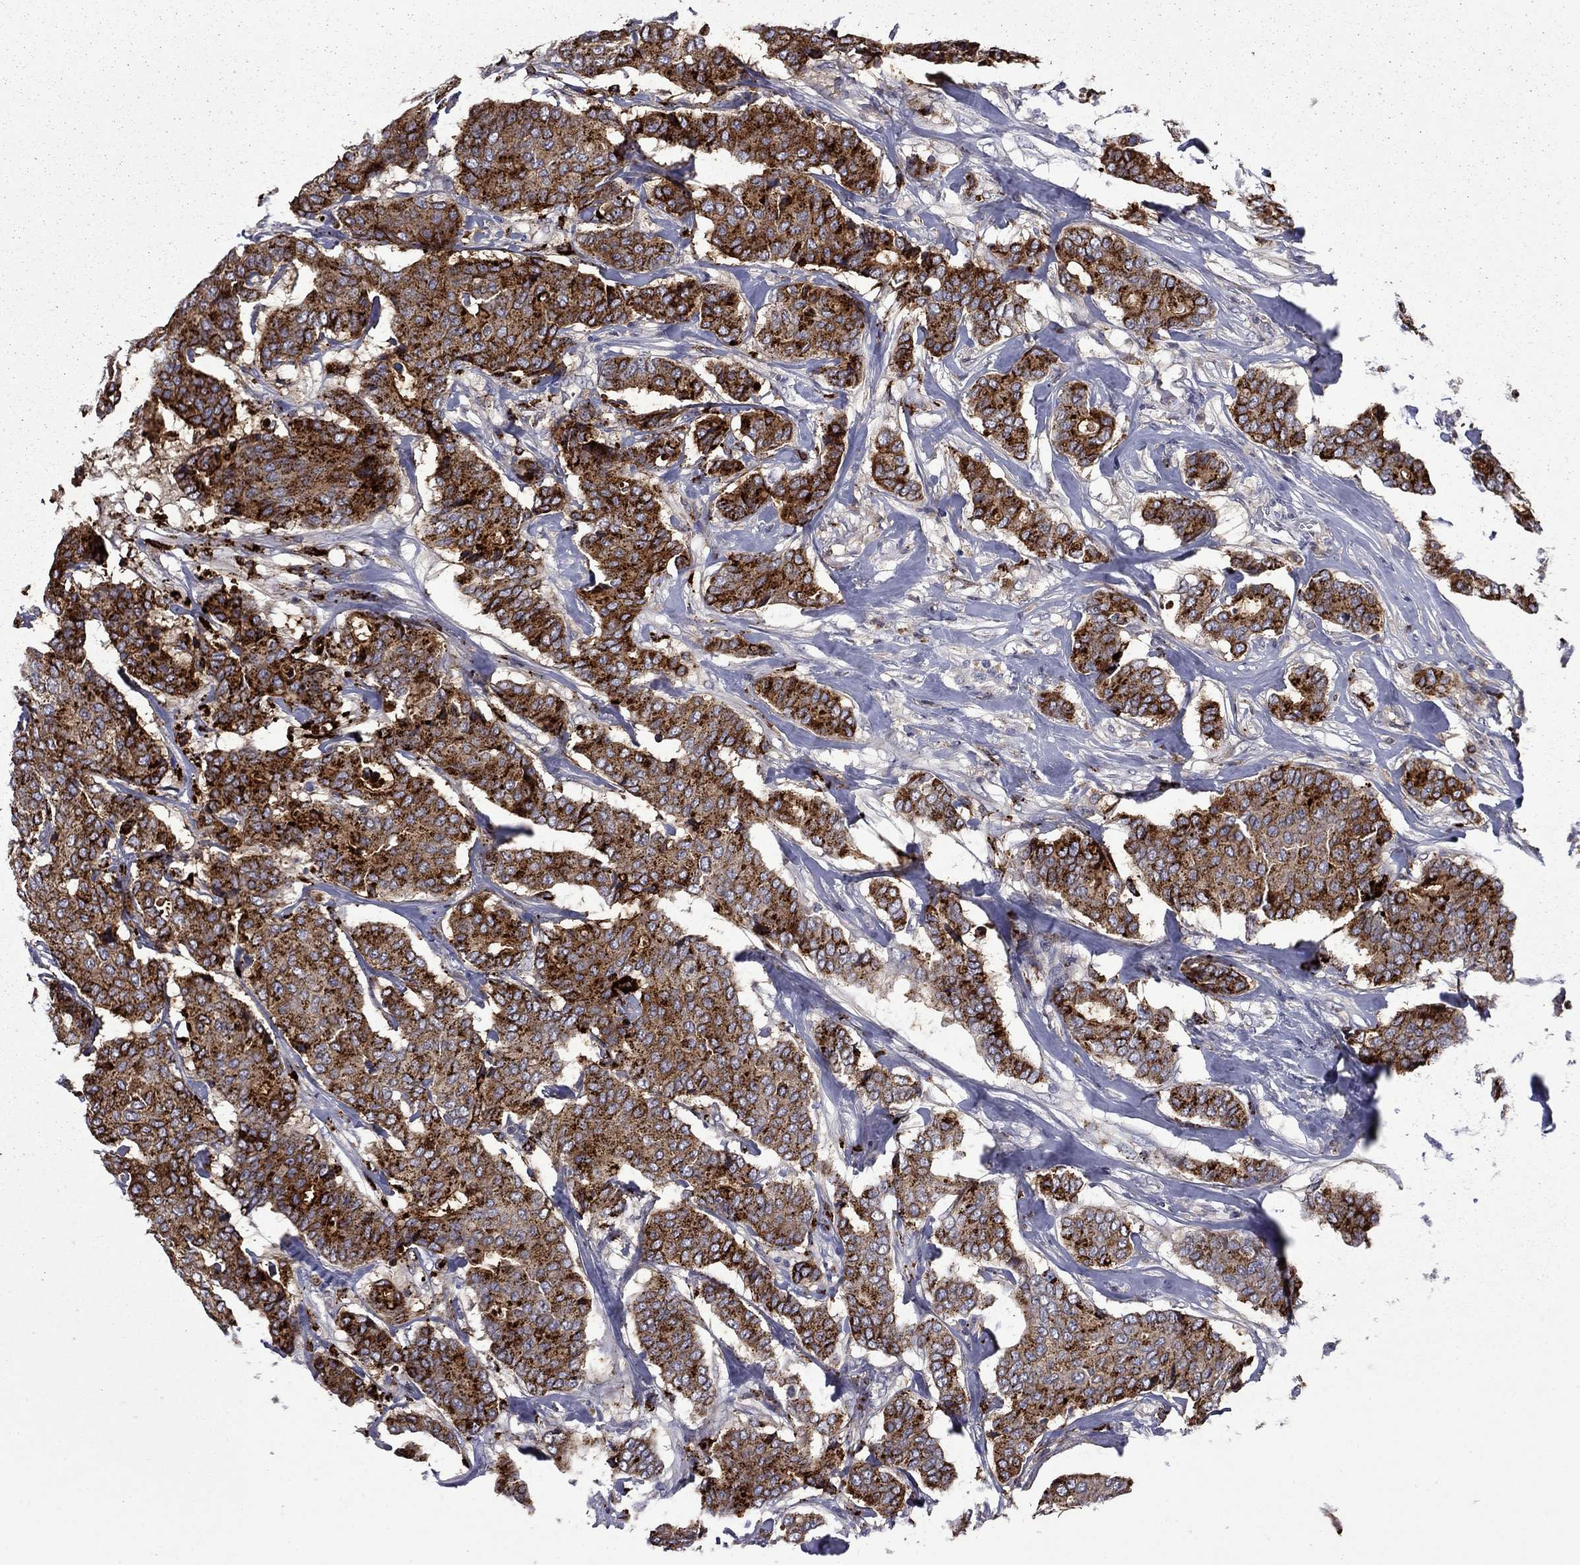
{"staining": {"intensity": "strong", "quantity": "25%-75%", "location": "cytoplasmic/membranous"}, "tissue": "breast cancer", "cell_type": "Tumor cells", "image_type": "cancer", "snomed": [{"axis": "morphology", "description": "Duct carcinoma"}, {"axis": "topography", "description": "Breast"}], "caption": "IHC micrograph of neoplastic tissue: infiltrating ductal carcinoma (breast) stained using immunohistochemistry (IHC) reveals high levels of strong protein expression localized specifically in the cytoplasmic/membranous of tumor cells, appearing as a cytoplasmic/membranous brown color.", "gene": "CEACAM7", "patient": {"sex": "female", "age": 75}}